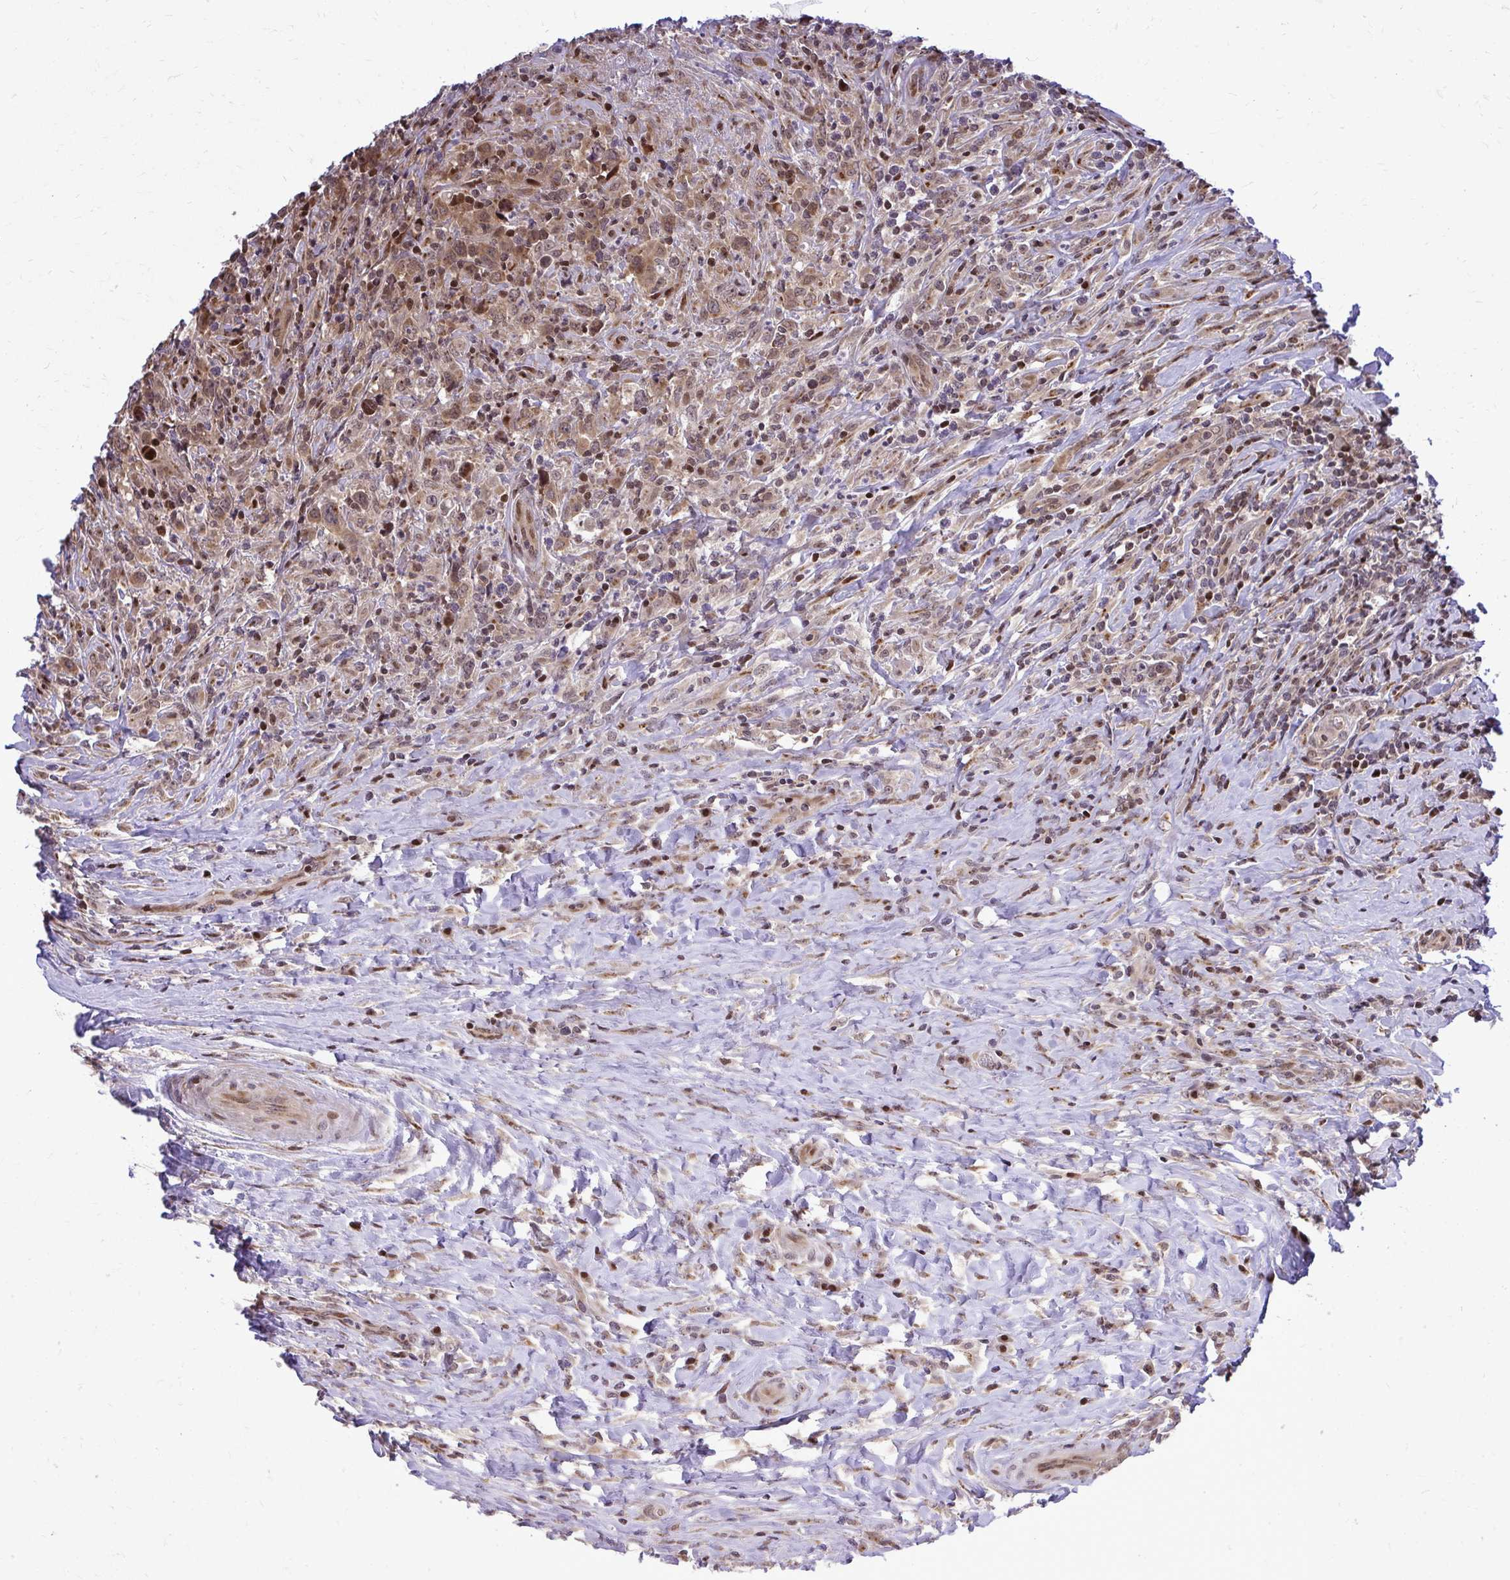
{"staining": {"intensity": "moderate", "quantity": "25%-75%", "location": "nuclear"}, "tissue": "lymphoma", "cell_type": "Tumor cells", "image_type": "cancer", "snomed": [{"axis": "morphology", "description": "Hodgkin's disease, NOS"}, {"axis": "topography", "description": "Lymph node"}], "caption": "A medium amount of moderate nuclear staining is identified in about 25%-75% of tumor cells in Hodgkin's disease tissue.", "gene": "PIGY", "patient": {"sex": "female", "age": 18}}